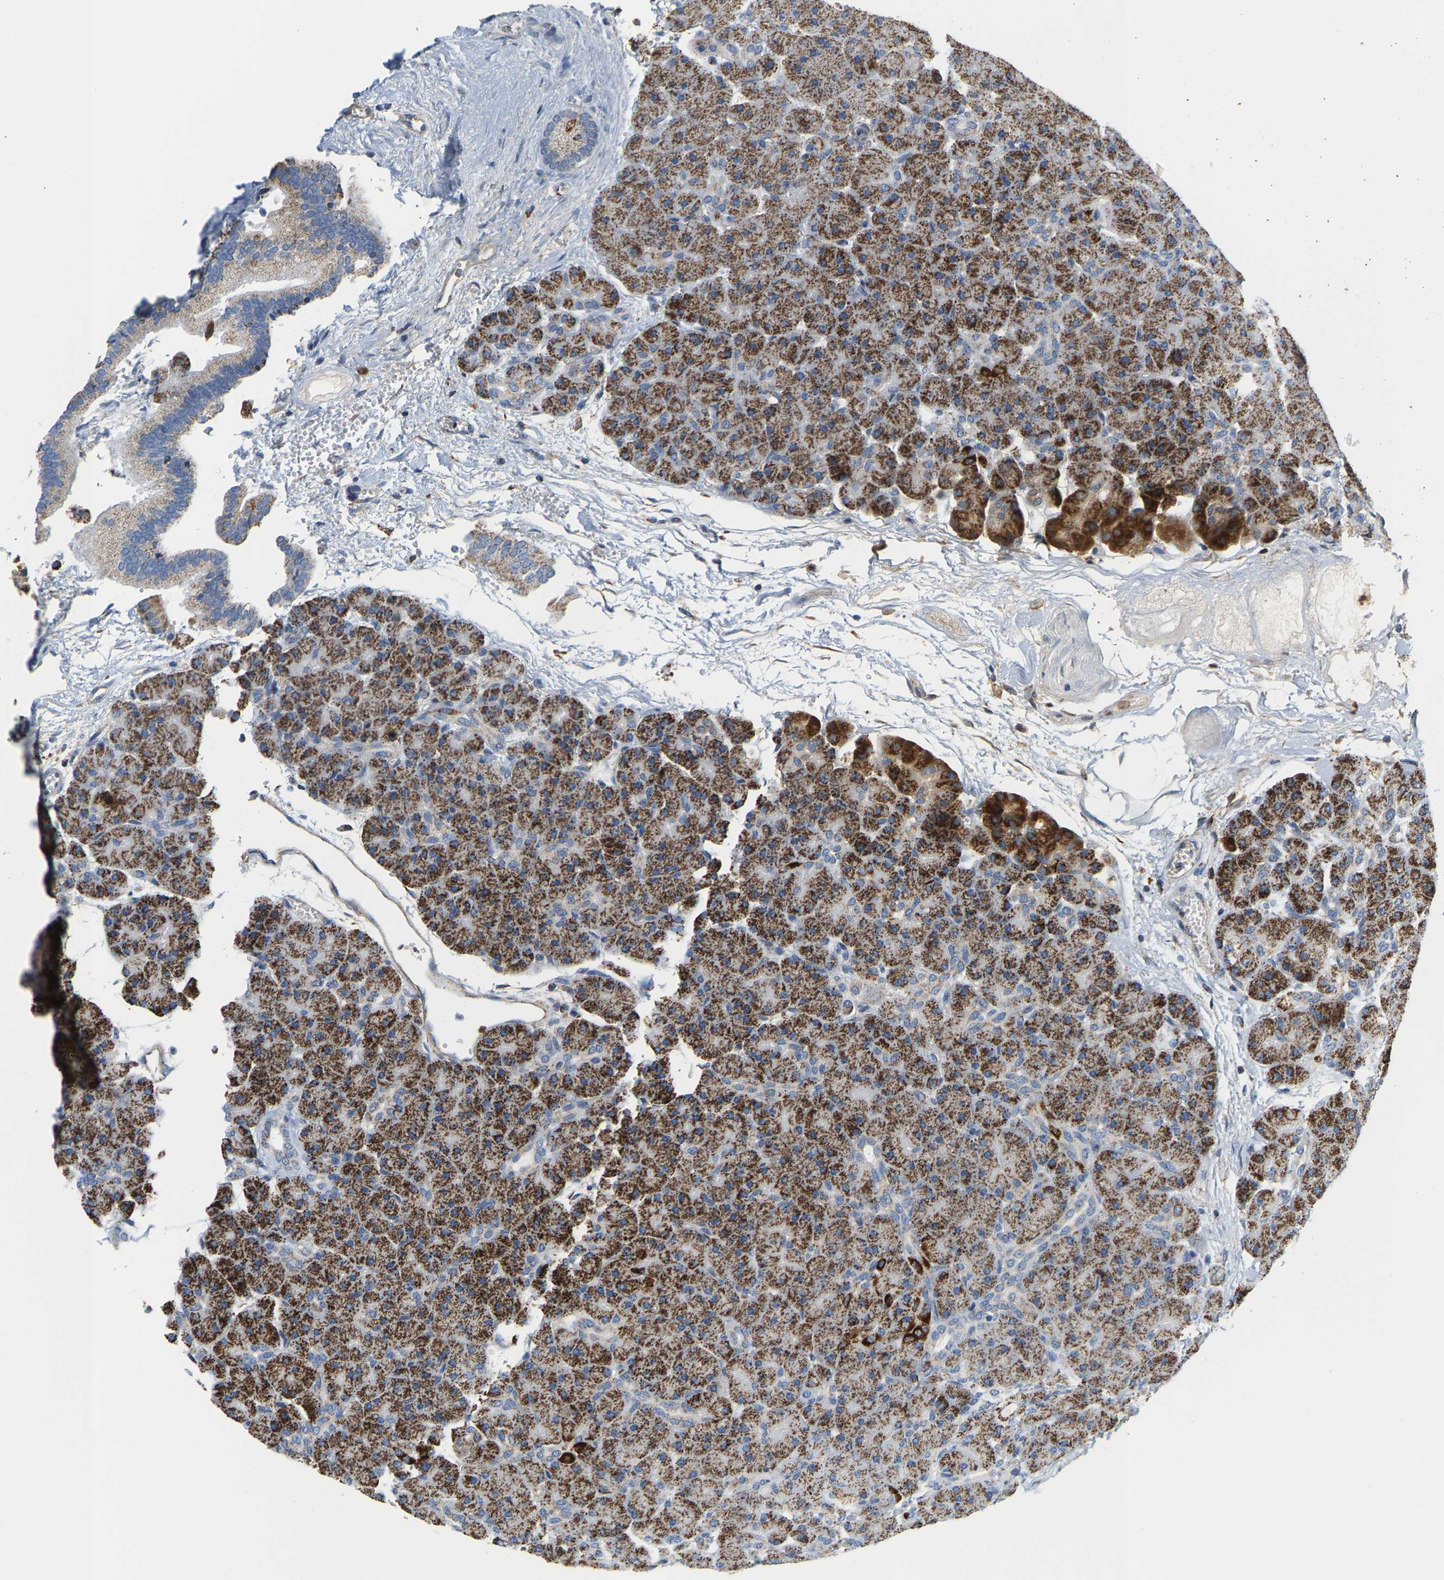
{"staining": {"intensity": "moderate", "quantity": ">75%", "location": "cytoplasmic/membranous"}, "tissue": "pancreas", "cell_type": "Exocrine glandular cells", "image_type": "normal", "snomed": [{"axis": "morphology", "description": "Normal tissue, NOS"}, {"axis": "topography", "description": "Pancreas"}], "caption": "Immunohistochemistry staining of normal pancreas, which exhibits medium levels of moderate cytoplasmic/membranous positivity in about >75% of exocrine glandular cells indicating moderate cytoplasmic/membranous protein staining. The staining was performed using DAB (3,3'-diaminobenzidine) (brown) for protein detection and nuclei were counterstained in hematoxylin (blue).", "gene": "SHMT2", "patient": {"sex": "male", "age": 66}}